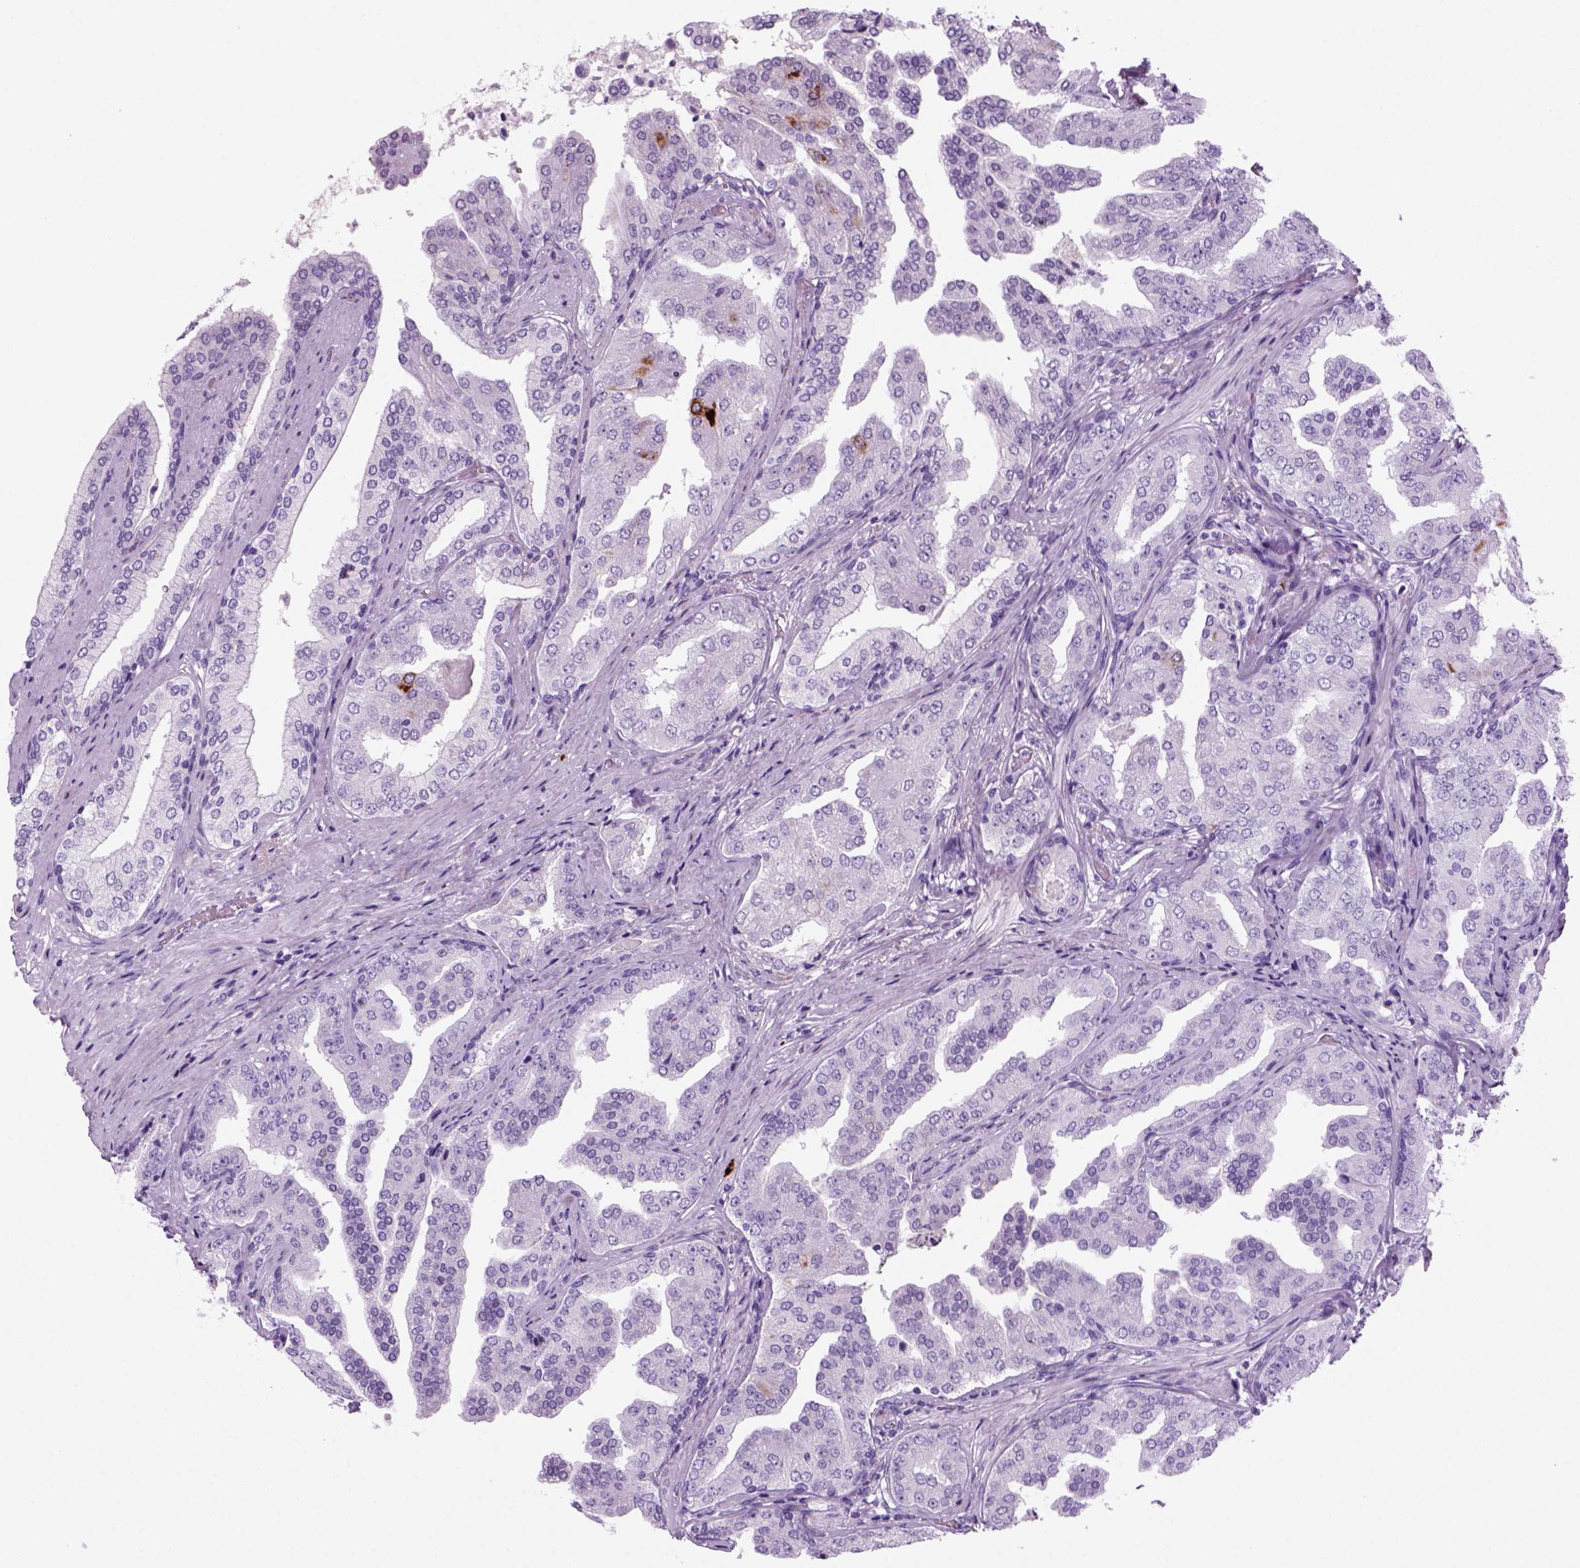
{"staining": {"intensity": "negative", "quantity": "none", "location": "none"}, "tissue": "prostate cancer", "cell_type": "Tumor cells", "image_type": "cancer", "snomed": [{"axis": "morphology", "description": "Adenocarcinoma, Low grade"}, {"axis": "topography", "description": "Prostate and seminal vesicle, NOS"}], "caption": "This is a photomicrograph of immunohistochemistry (IHC) staining of low-grade adenocarcinoma (prostate), which shows no positivity in tumor cells.", "gene": "MZB1", "patient": {"sex": "male", "age": 61}}